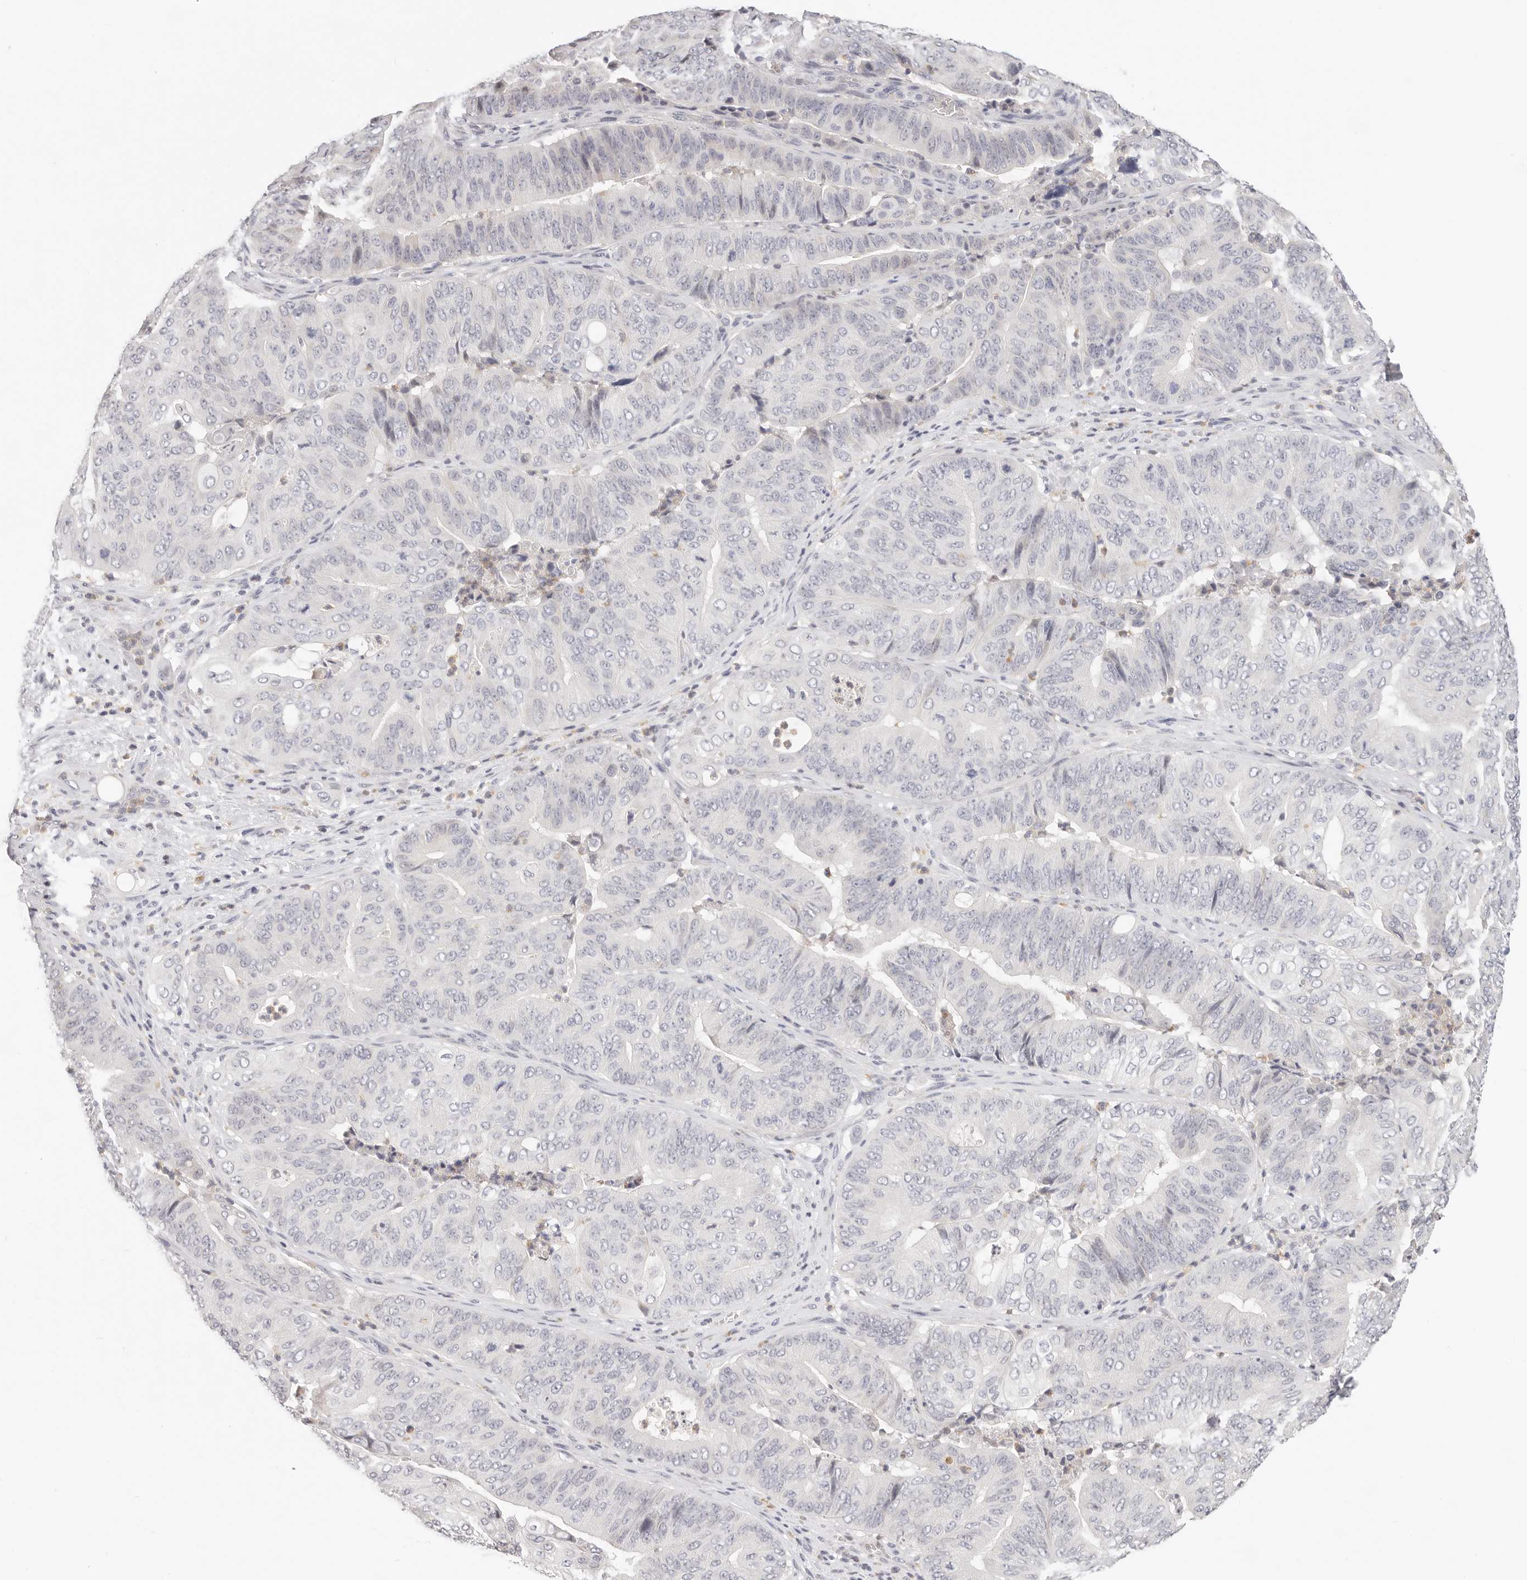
{"staining": {"intensity": "negative", "quantity": "none", "location": "none"}, "tissue": "pancreatic cancer", "cell_type": "Tumor cells", "image_type": "cancer", "snomed": [{"axis": "morphology", "description": "Adenocarcinoma, NOS"}, {"axis": "topography", "description": "Pancreas"}], "caption": "Human pancreatic cancer (adenocarcinoma) stained for a protein using IHC reveals no staining in tumor cells.", "gene": "ASCL1", "patient": {"sex": "female", "age": 77}}